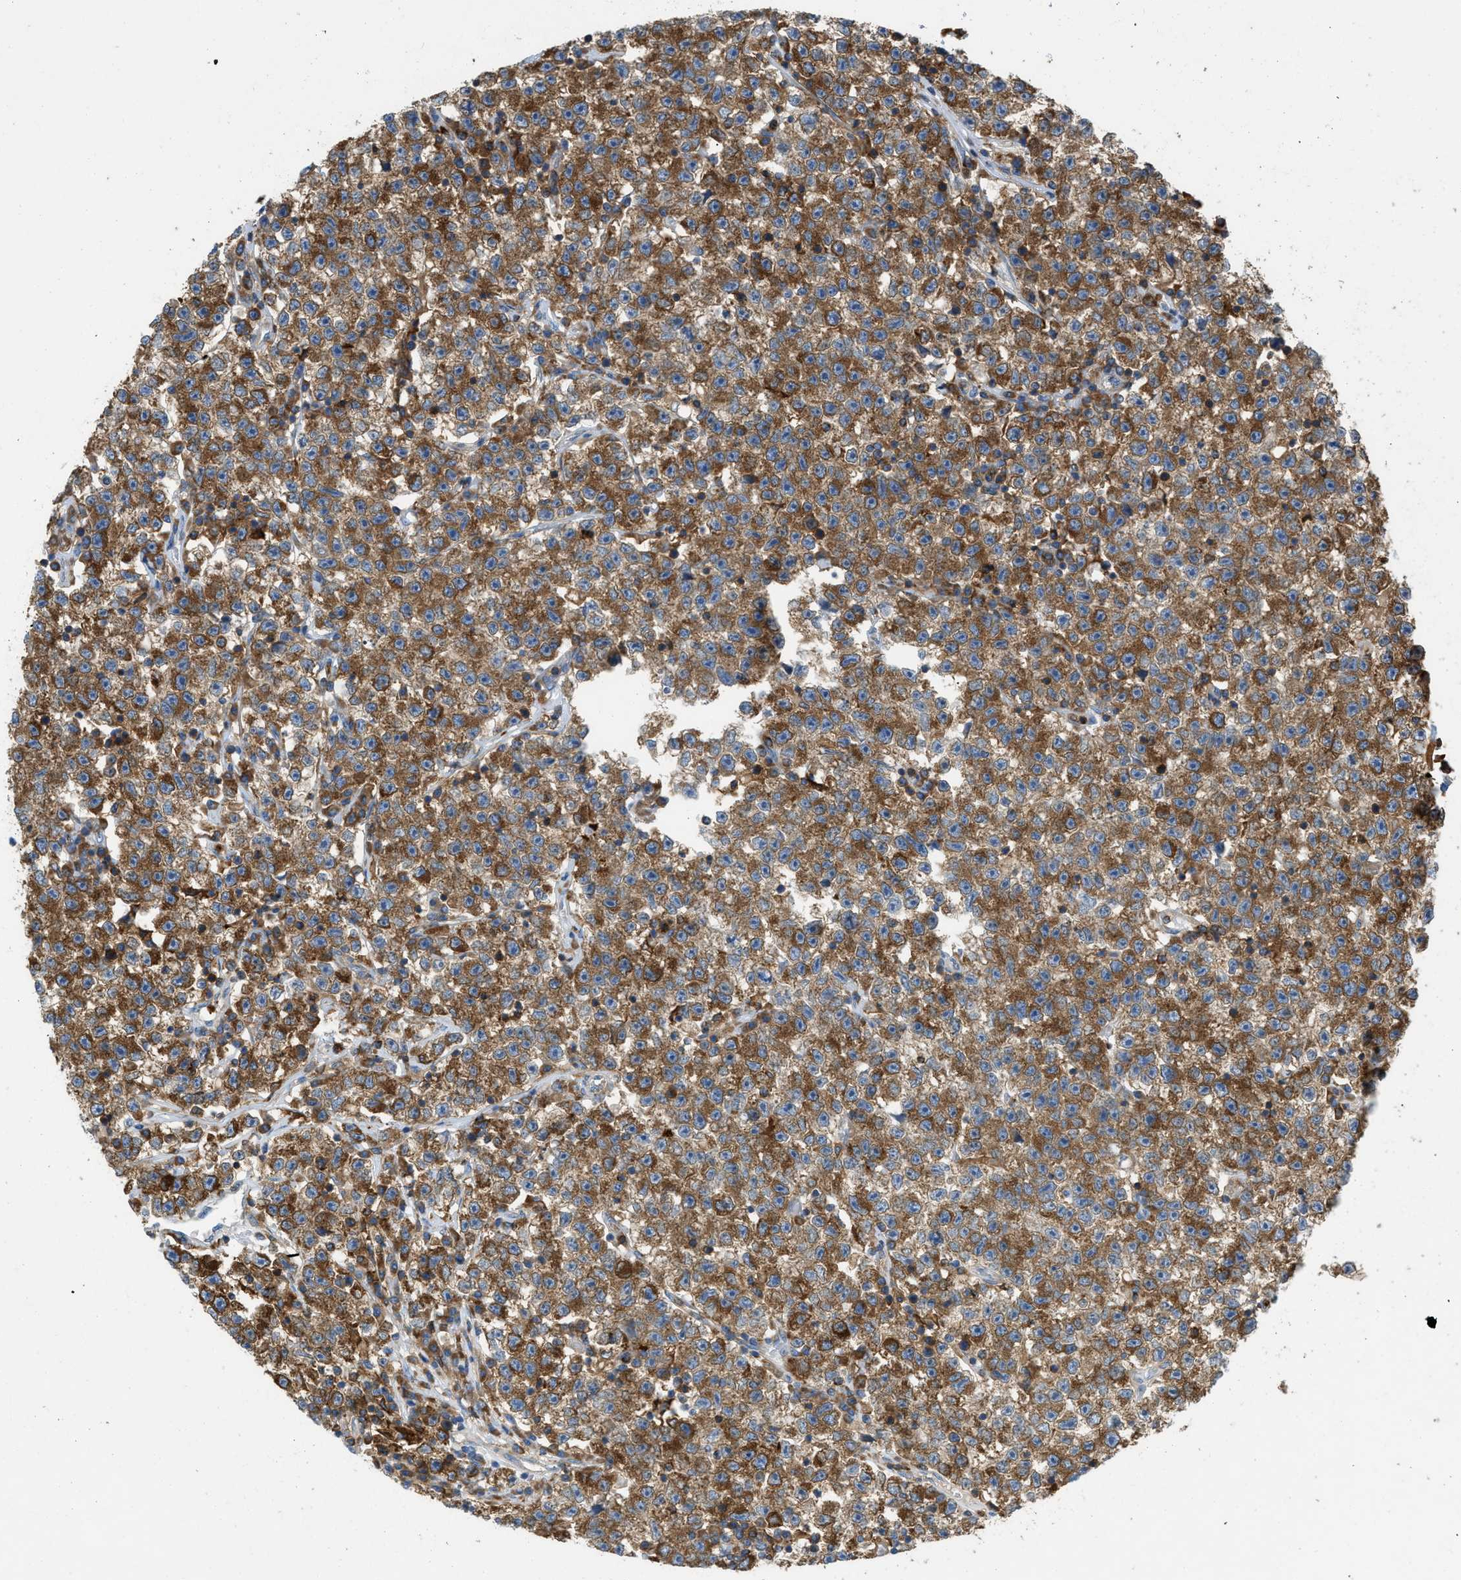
{"staining": {"intensity": "strong", "quantity": ">75%", "location": "cytoplasmic/membranous"}, "tissue": "testis cancer", "cell_type": "Tumor cells", "image_type": "cancer", "snomed": [{"axis": "morphology", "description": "Seminoma, NOS"}, {"axis": "topography", "description": "Testis"}], "caption": "Human testis cancer stained with a brown dye demonstrates strong cytoplasmic/membranous positive expression in about >75% of tumor cells.", "gene": "GPAT4", "patient": {"sex": "male", "age": 22}}